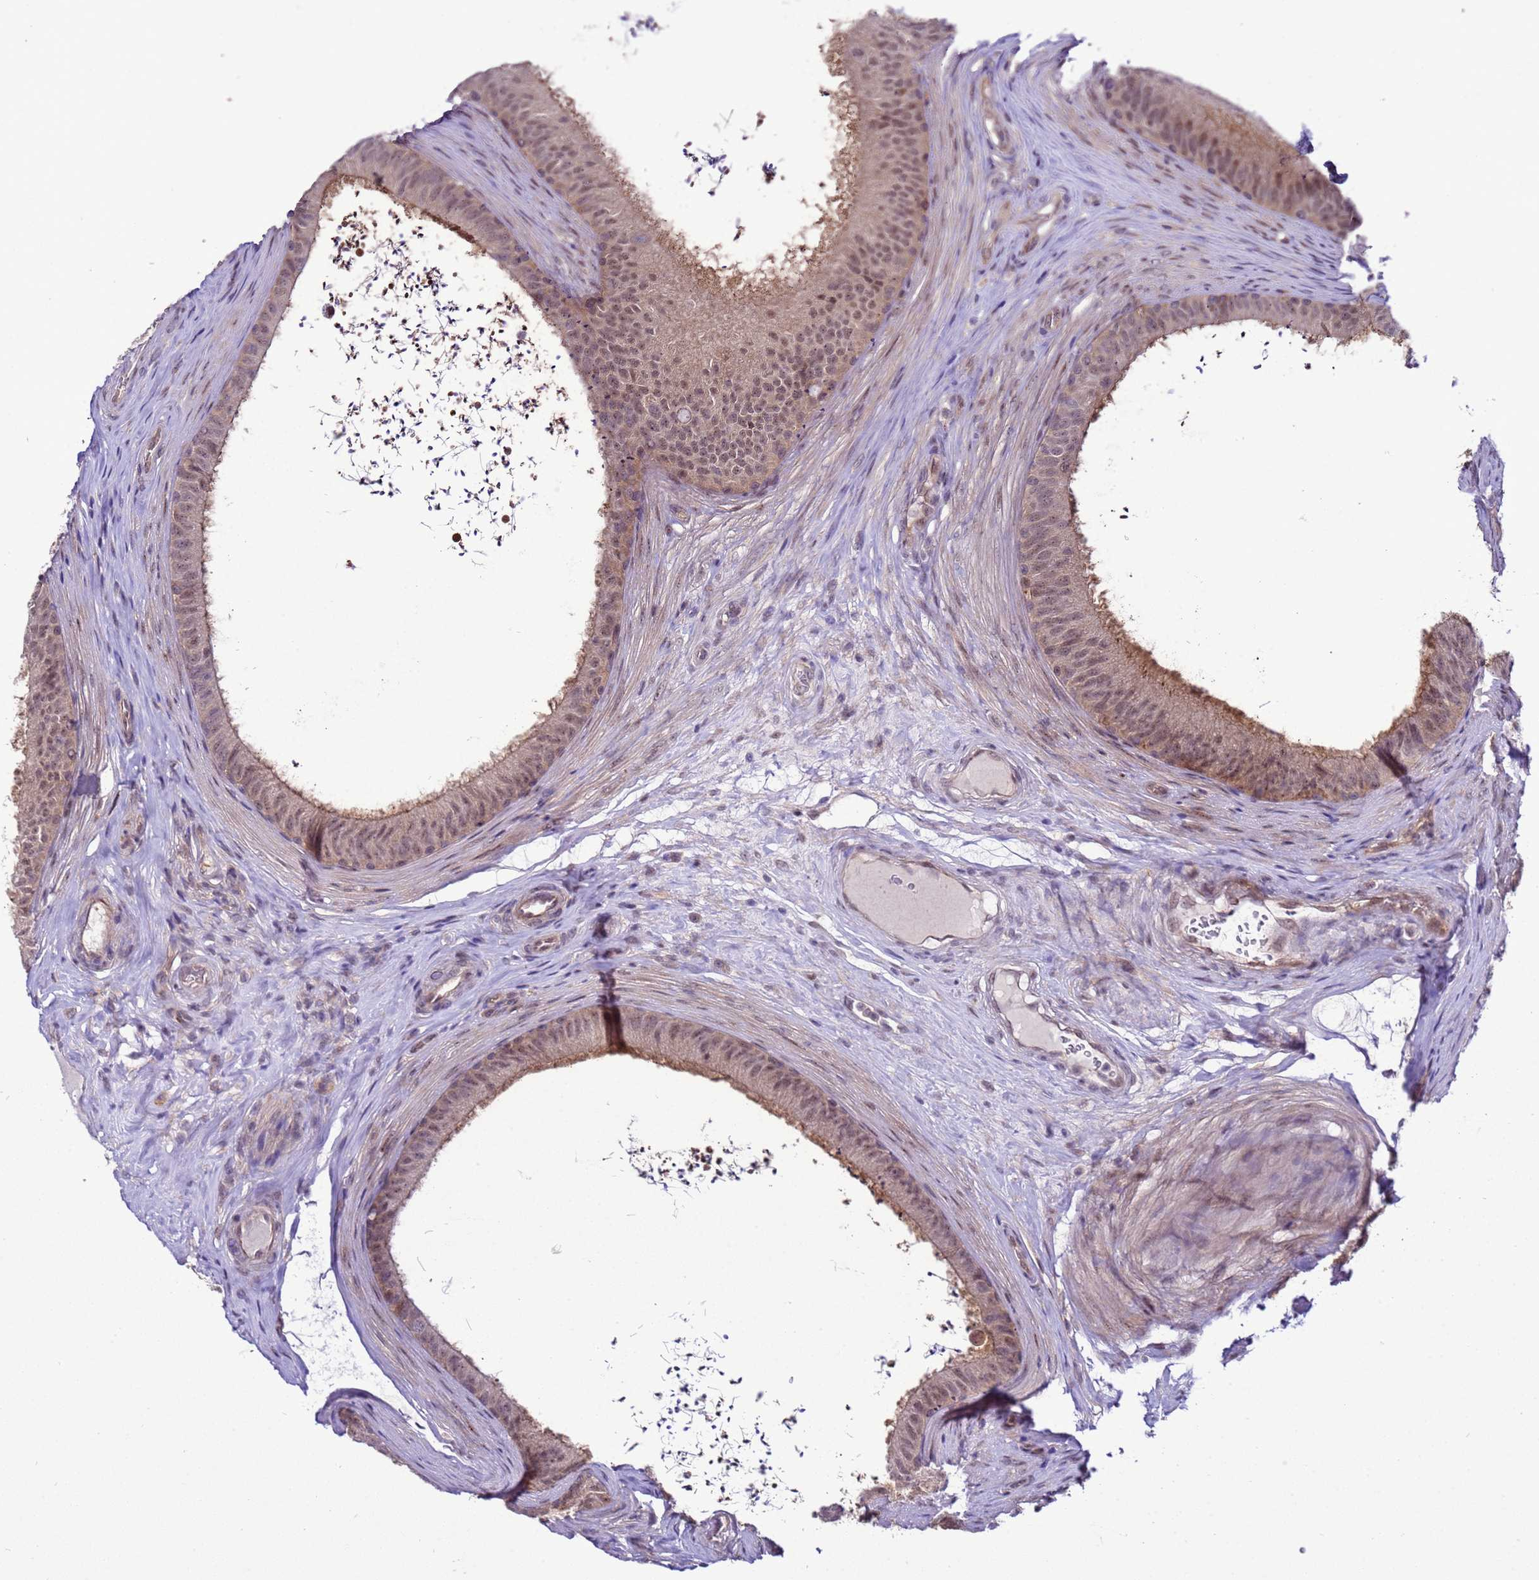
{"staining": {"intensity": "moderate", "quantity": "25%-75%", "location": "cytoplasmic/membranous,nuclear"}, "tissue": "epididymis", "cell_type": "Glandular cells", "image_type": "normal", "snomed": [{"axis": "morphology", "description": "Normal tissue, NOS"}, {"axis": "topography", "description": "Testis"}, {"axis": "topography", "description": "Epididymis"}], "caption": "High-magnification brightfield microscopy of normal epididymis stained with DAB (brown) and counterstained with hematoxylin (blue). glandular cells exhibit moderate cytoplasmic/membranous,nuclear expression is identified in approximately25%-75% of cells. Using DAB (brown) and hematoxylin (blue) stains, captured at high magnification using brightfield microscopy.", "gene": "GEN1", "patient": {"sex": "male", "age": 41}}